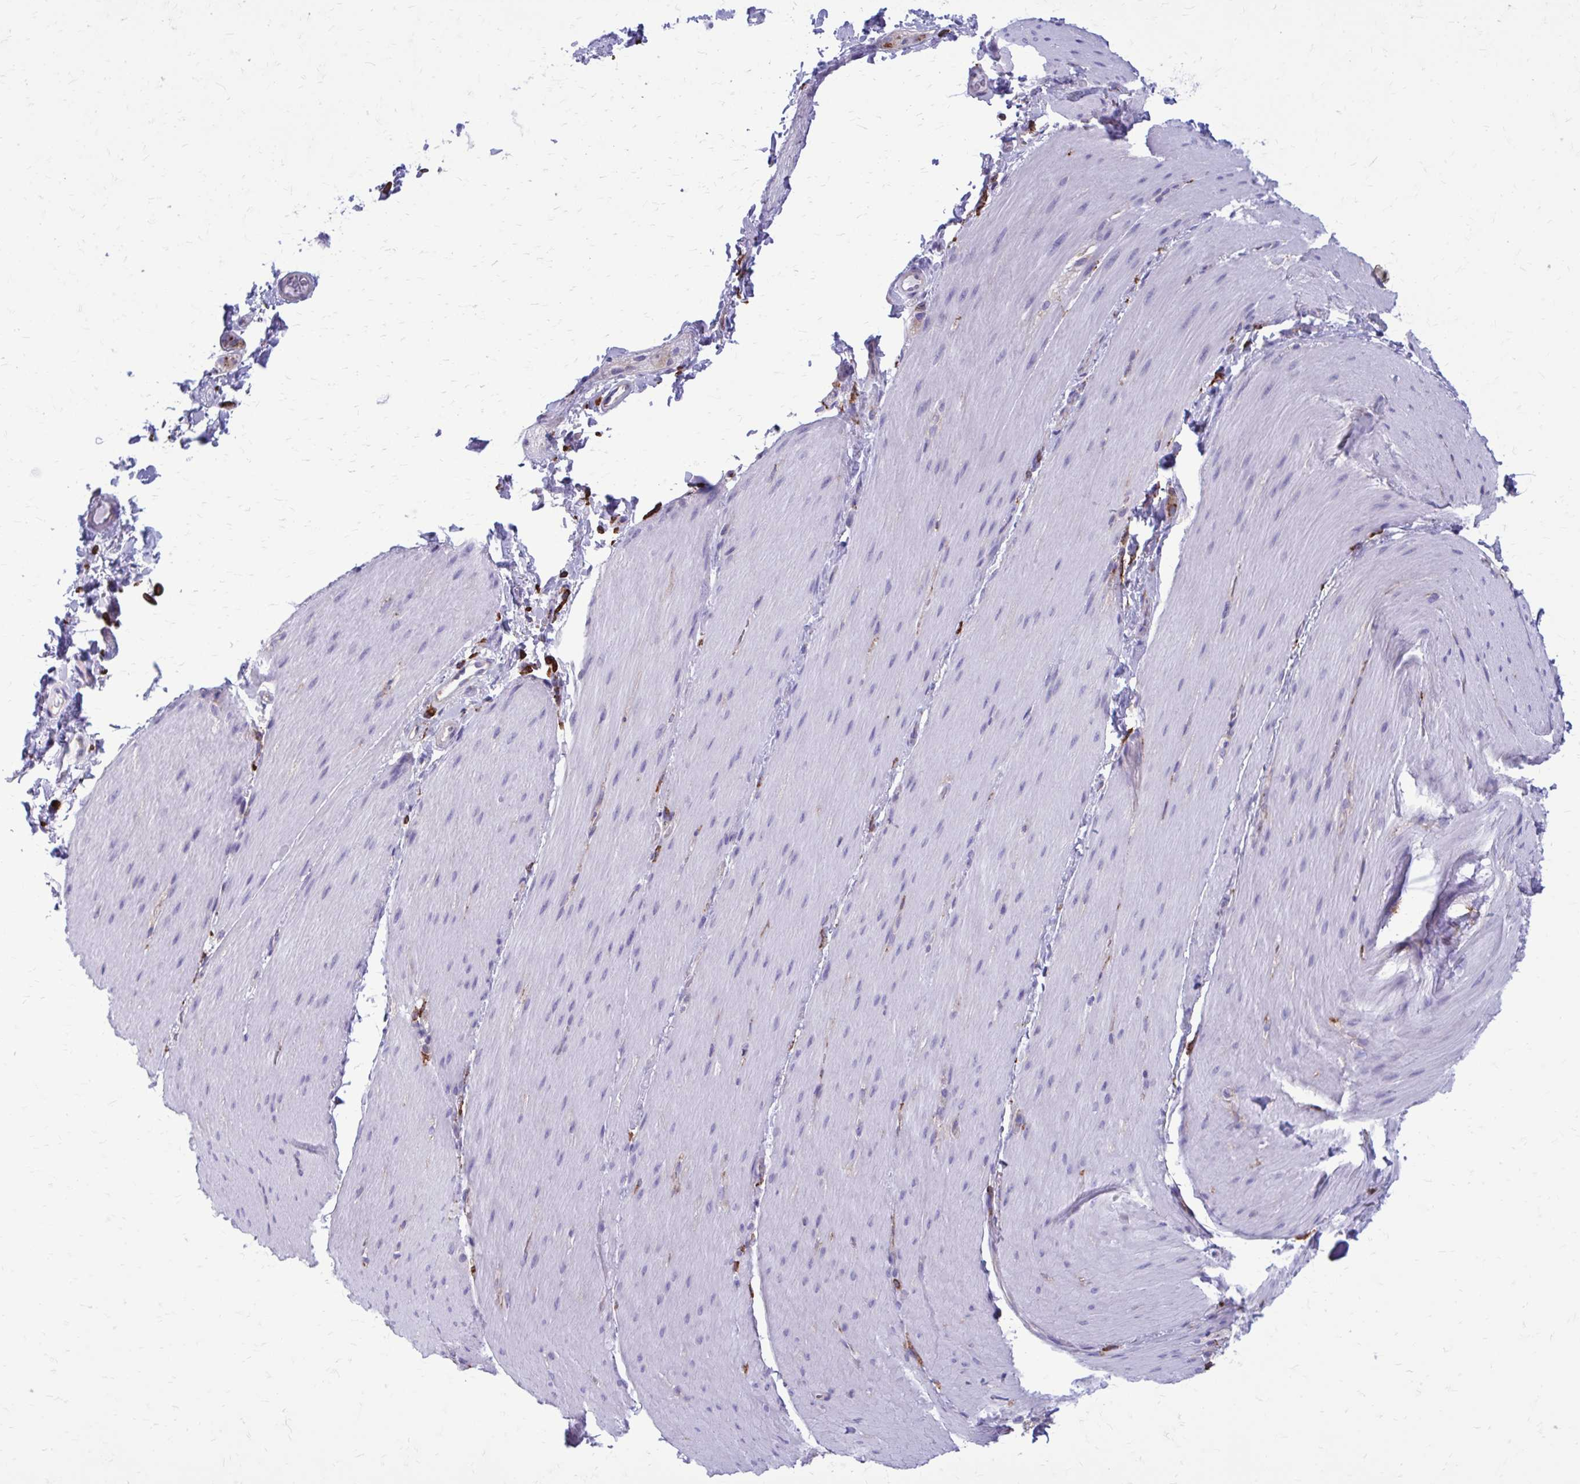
{"staining": {"intensity": "negative", "quantity": "none", "location": "none"}, "tissue": "smooth muscle", "cell_type": "Smooth muscle cells", "image_type": "normal", "snomed": [{"axis": "morphology", "description": "Normal tissue, NOS"}, {"axis": "topography", "description": "Smooth muscle"}, {"axis": "topography", "description": "Colon"}], "caption": "High power microscopy micrograph of an immunohistochemistry (IHC) histopathology image of unremarkable smooth muscle, revealing no significant positivity in smooth muscle cells.", "gene": "CLTA", "patient": {"sex": "male", "age": 73}}